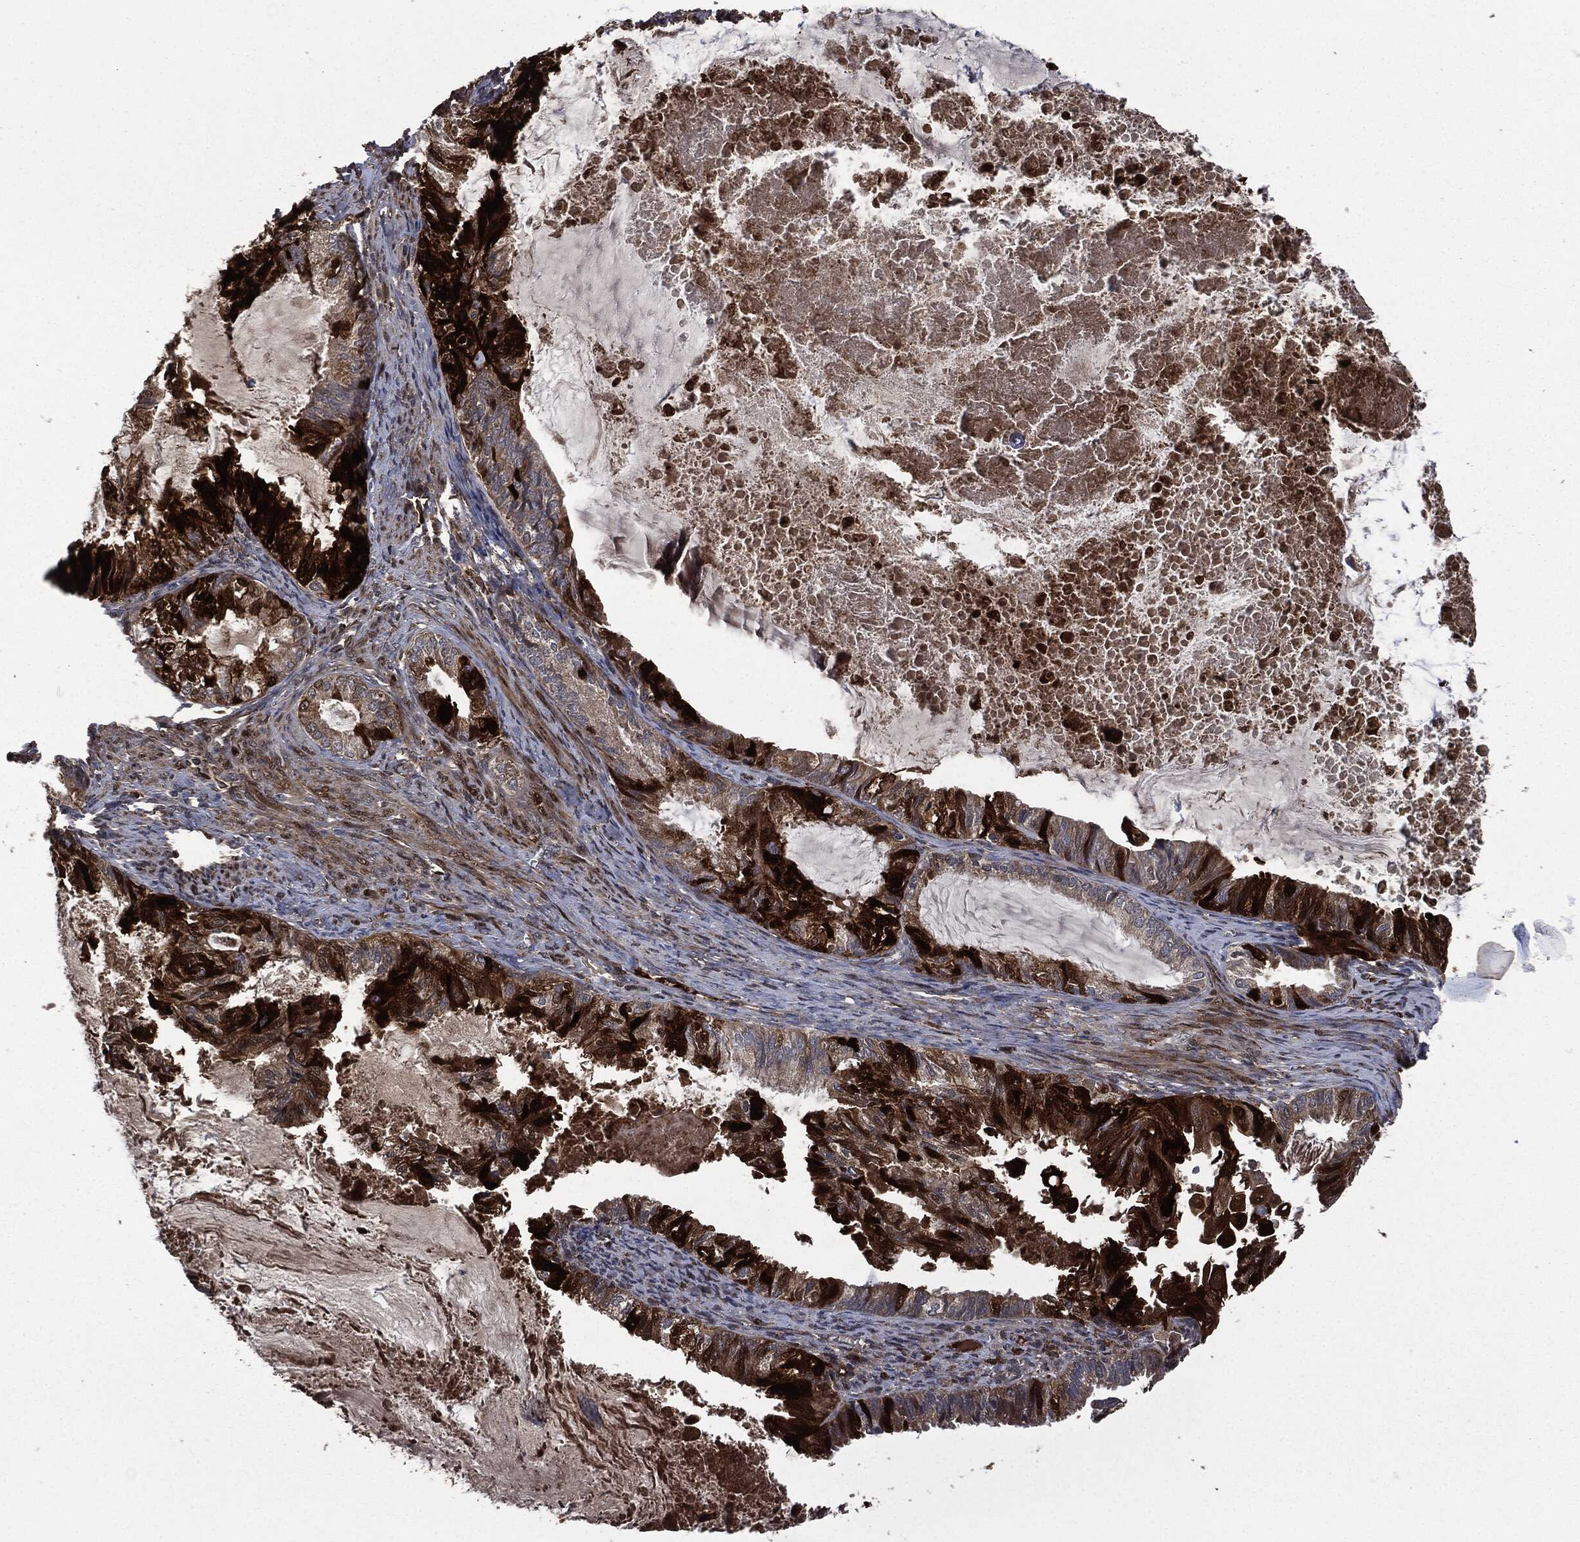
{"staining": {"intensity": "strong", "quantity": ">75%", "location": "cytoplasmic/membranous"}, "tissue": "endometrial cancer", "cell_type": "Tumor cells", "image_type": "cancer", "snomed": [{"axis": "morphology", "description": "Adenocarcinoma, NOS"}, {"axis": "topography", "description": "Endometrium"}], "caption": "Immunohistochemistry photomicrograph of adenocarcinoma (endometrial) stained for a protein (brown), which exhibits high levels of strong cytoplasmic/membranous staining in approximately >75% of tumor cells.", "gene": "CRABP2", "patient": {"sex": "female", "age": 86}}